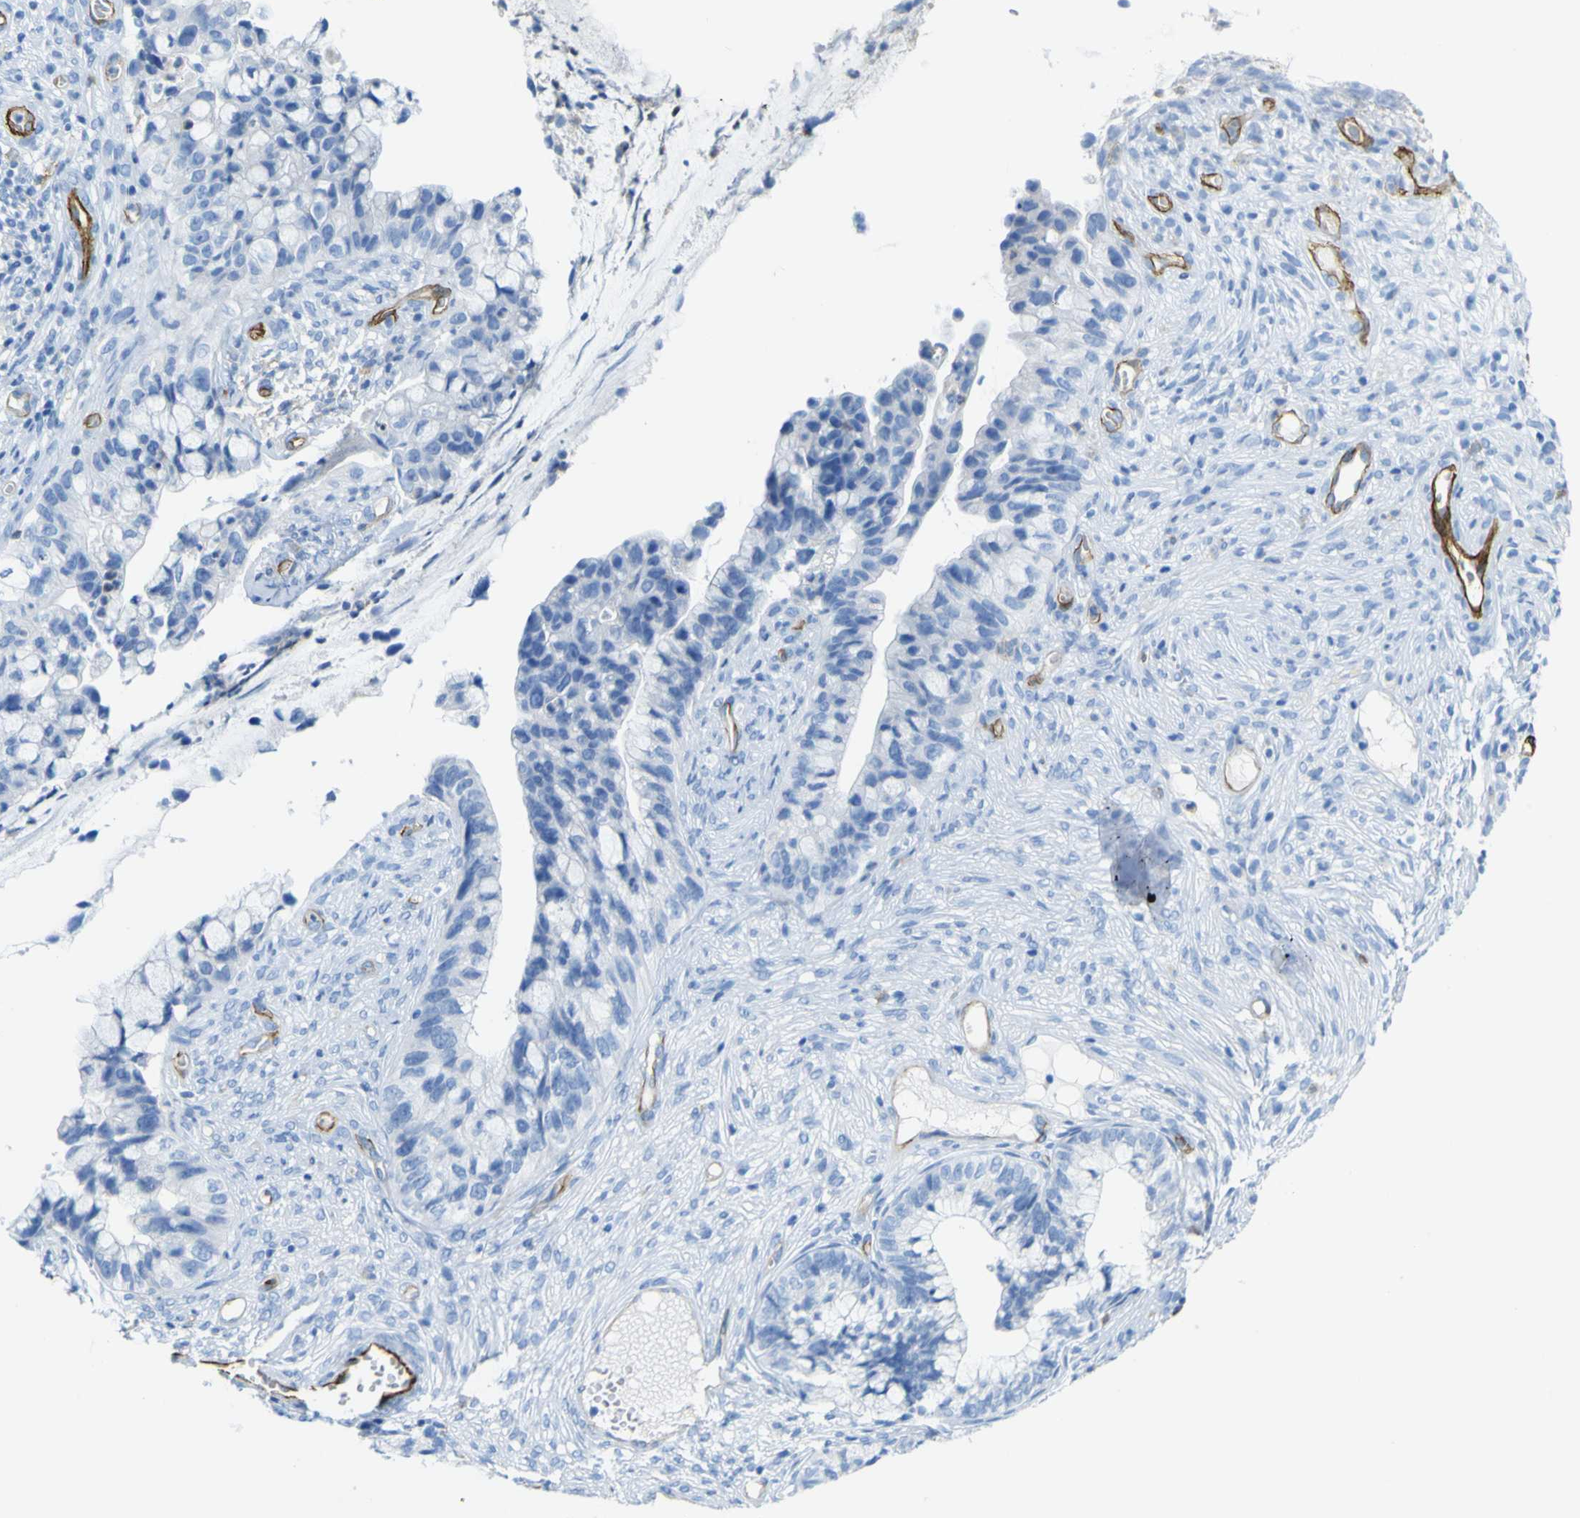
{"staining": {"intensity": "negative", "quantity": "none", "location": "none"}, "tissue": "cervical cancer", "cell_type": "Tumor cells", "image_type": "cancer", "snomed": [{"axis": "morphology", "description": "Adenocarcinoma, NOS"}, {"axis": "topography", "description": "Cervix"}], "caption": "Tumor cells show no significant protein positivity in cervical cancer.", "gene": "CD93", "patient": {"sex": "female", "age": 44}}